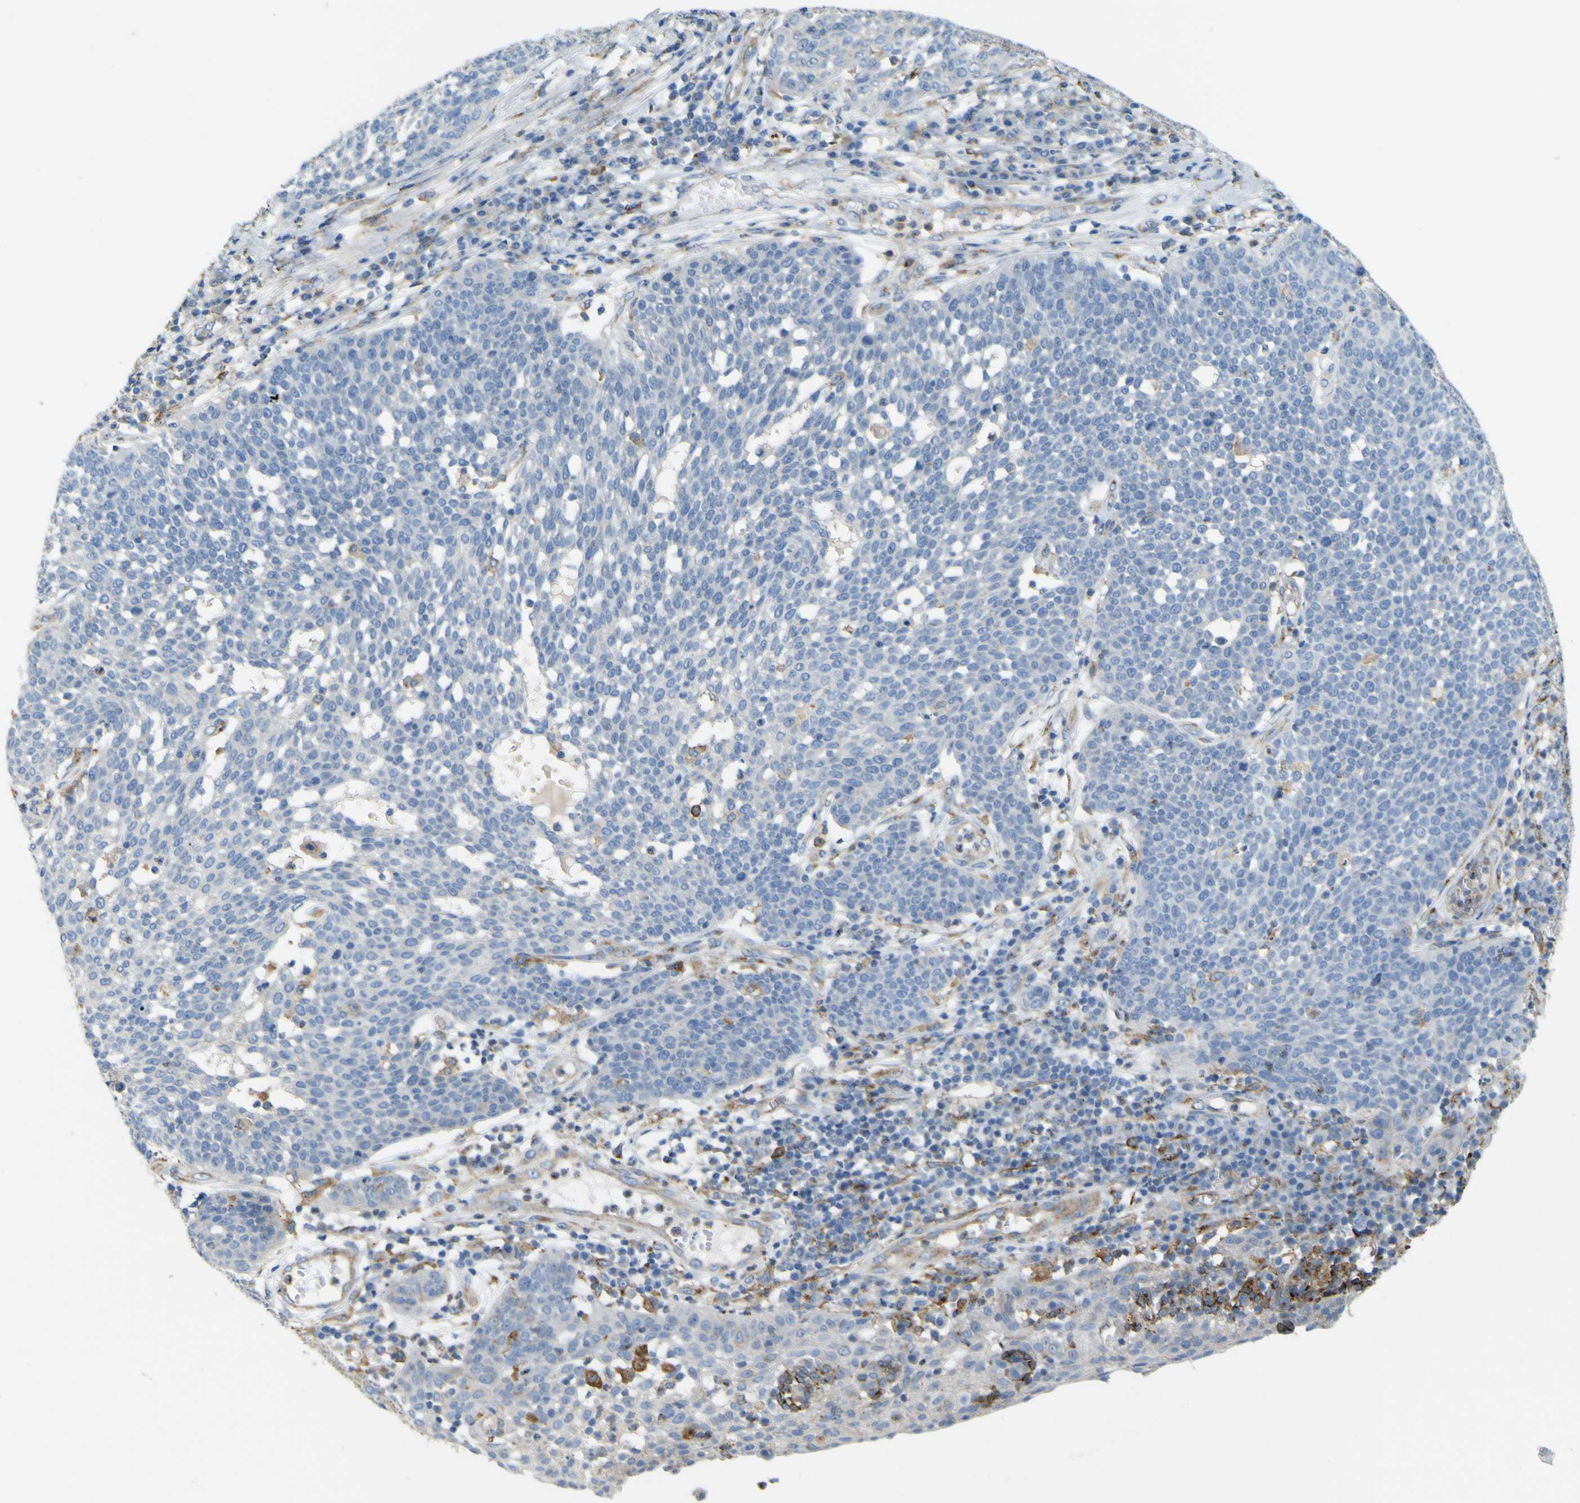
{"staining": {"intensity": "negative", "quantity": "none", "location": "none"}, "tissue": "cervical cancer", "cell_type": "Tumor cells", "image_type": "cancer", "snomed": [{"axis": "morphology", "description": "Squamous cell carcinoma, NOS"}, {"axis": "topography", "description": "Cervix"}], "caption": "IHC of human cervical squamous cell carcinoma reveals no positivity in tumor cells. (DAB immunohistochemistry (IHC) with hematoxylin counter stain).", "gene": "IGF2R", "patient": {"sex": "female", "age": 34}}